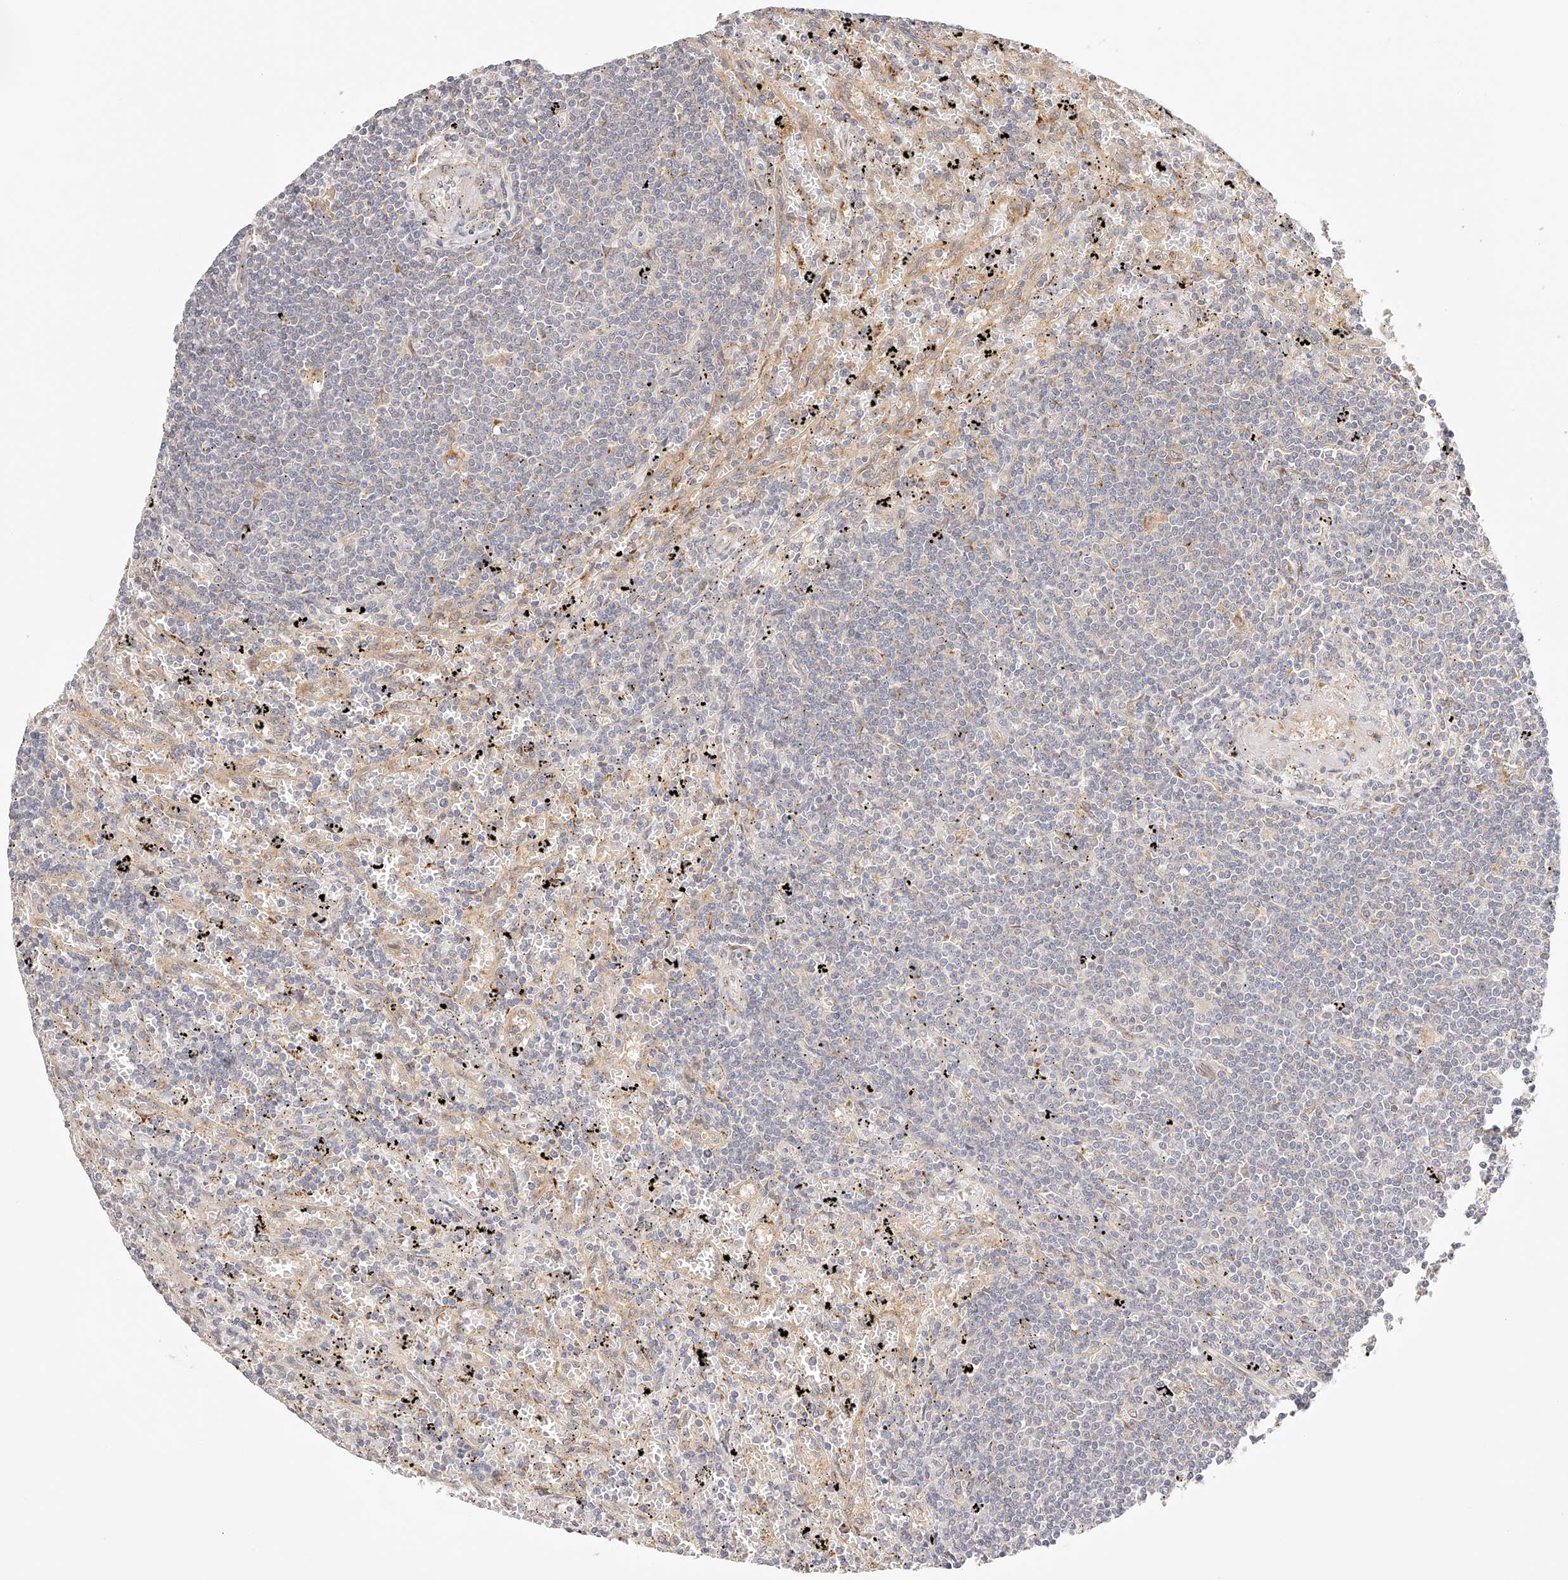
{"staining": {"intensity": "negative", "quantity": "none", "location": "none"}, "tissue": "lymphoma", "cell_type": "Tumor cells", "image_type": "cancer", "snomed": [{"axis": "morphology", "description": "Malignant lymphoma, non-Hodgkin's type, Low grade"}, {"axis": "topography", "description": "Spleen"}], "caption": "Tumor cells show no significant expression in malignant lymphoma, non-Hodgkin's type (low-grade). (DAB (3,3'-diaminobenzidine) immunohistochemistry, high magnification).", "gene": "SYNC", "patient": {"sex": "male", "age": 76}}